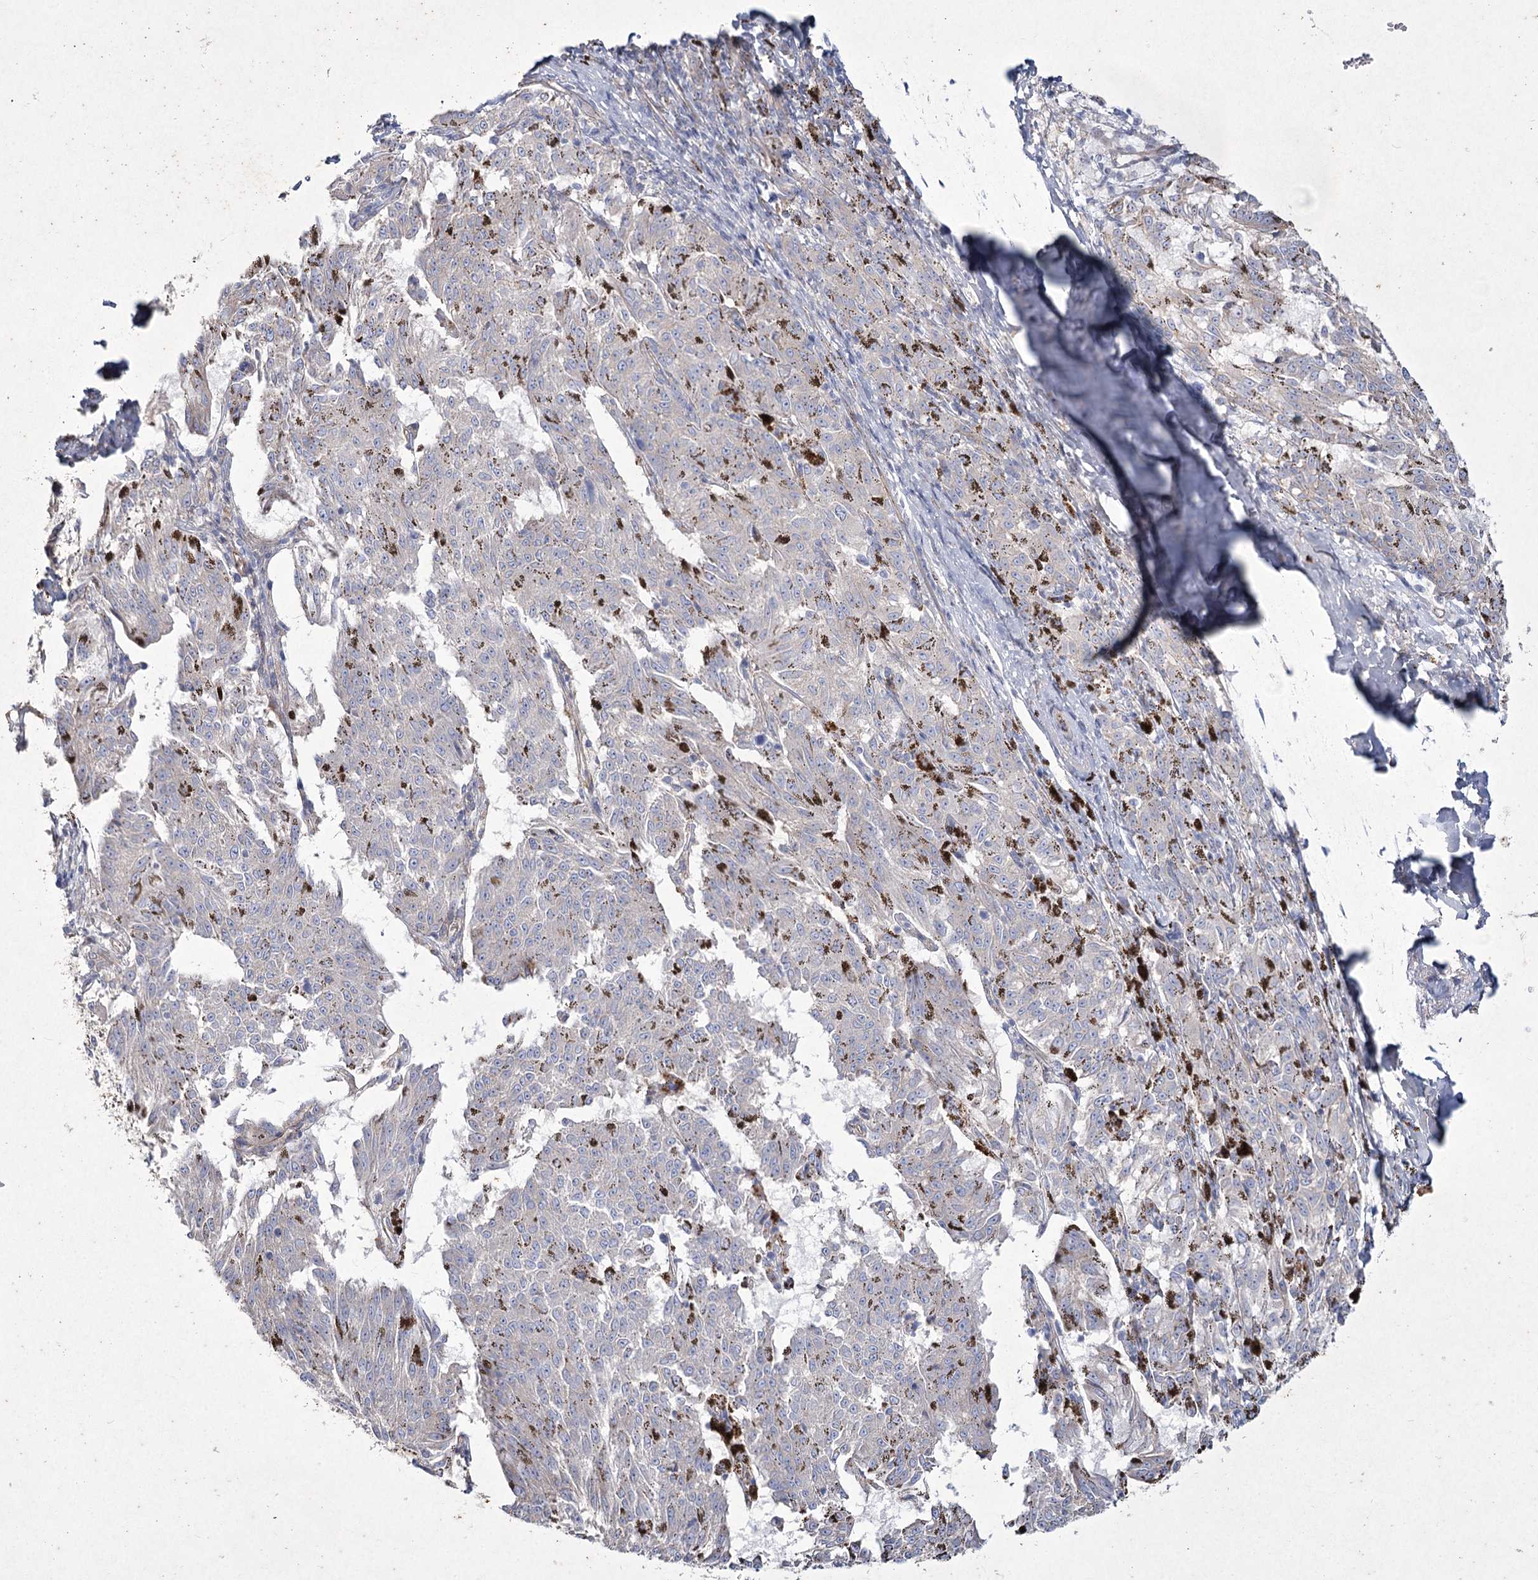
{"staining": {"intensity": "negative", "quantity": "none", "location": "none"}, "tissue": "melanoma", "cell_type": "Tumor cells", "image_type": "cancer", "snomed": [{"axis": "morphology", "description": "Malignant melanoma, NOS"}, {"axis": "topography", "description": "Skin"}], "caption": "A histopathology image of human melanoma is negative for staining in tumor cells. Brightfield microscopy of immunohistochemistry (IHC) stained with DAB (brown) and hematoxylin (blue), captured at high magnification.", "gene": "LDLRAD3", "patient": {"sex": "female", "age": 72}}